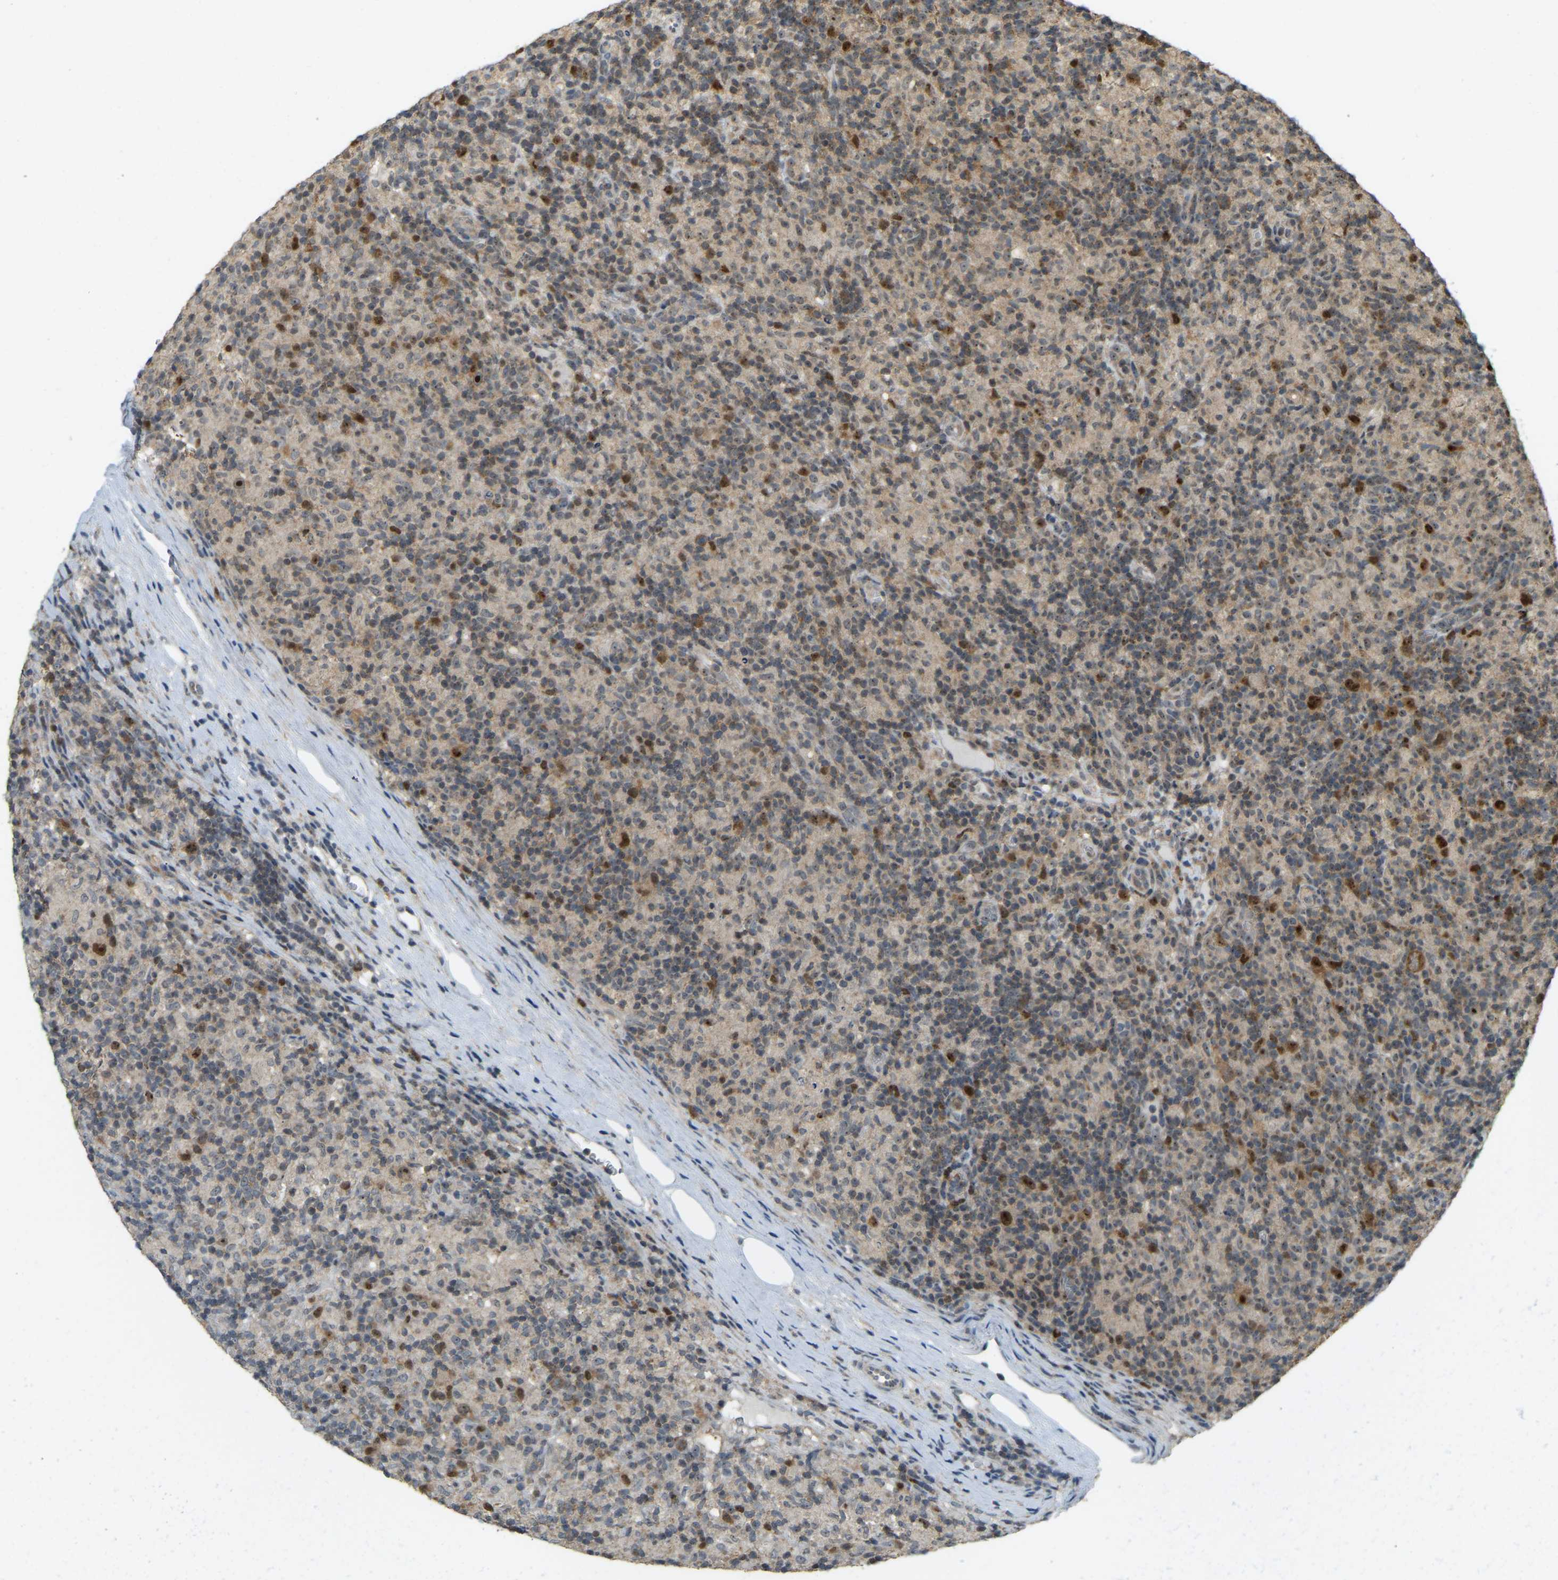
{"staining": {"intensity": "strong", "quantity": ">75%", "location": "cytoplasmic/membranous,nuclear"}, "tissue": "lymphoma", "cell_type": "Tumor cells", "image_type": "cancer", "snomed": [{"axis": "morphology", "description": "Hodgkin's disease, NOS"}, {"axis": "topography", "description": "Lymph node"}], "caption": "Hodgkin's disease stained with IHC exhibits strong cytoplasmic/membranous and nuclear positivity in about >75% of tumor cells.", "gene": "BRF2", "patient": {"sex": "male", "age": 70}}